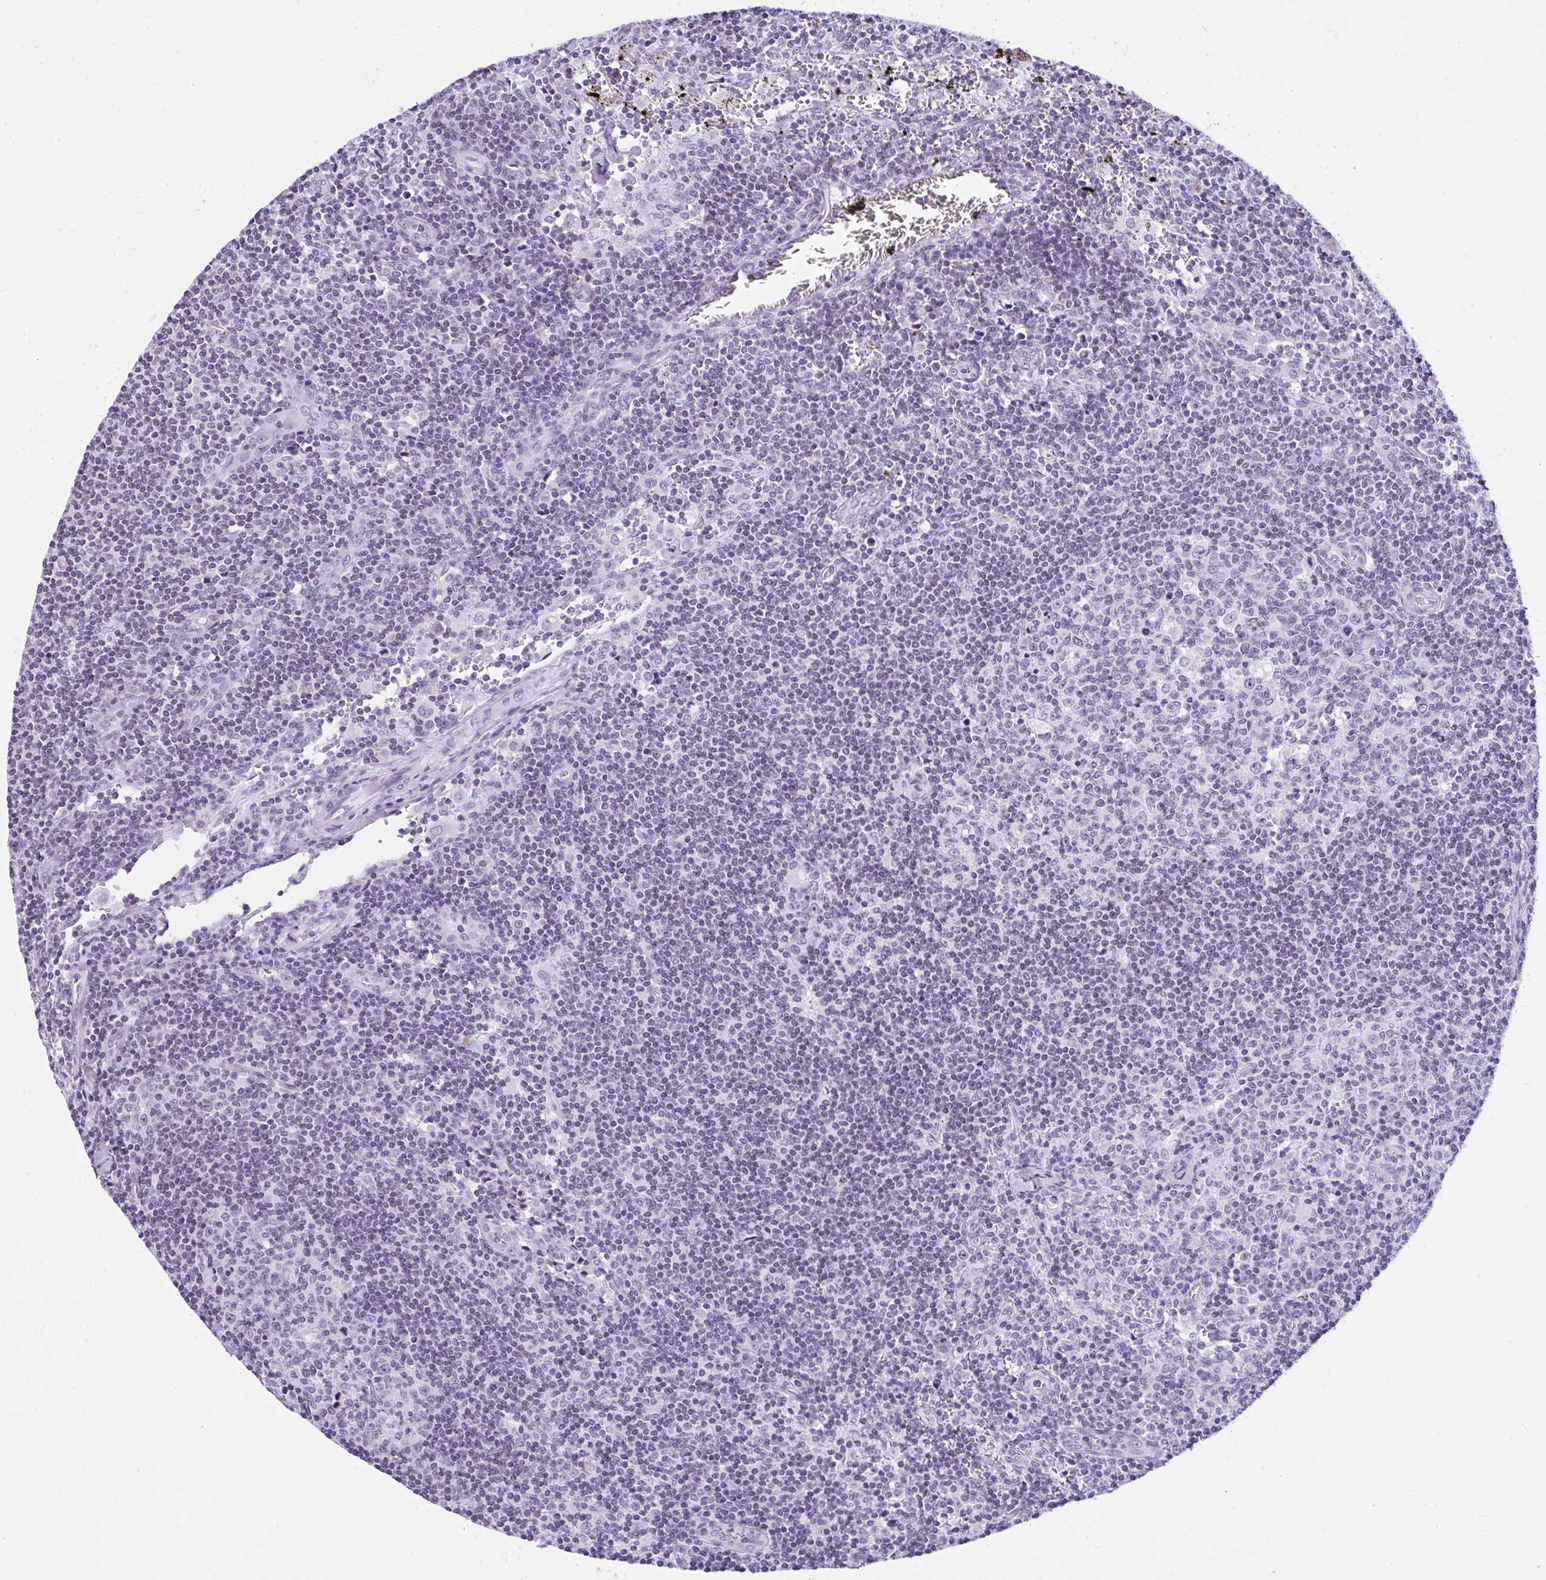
{"staining": {"intensity": "negative", "quantity": "none", "location": "none"}, "tissue": "lymph node", "cell_type": "Germinal center cells", "image_type": "normal", "snomed": [{"axis": "morphology", "description": "Normal tissue, NOS"}, {"axis": "topography", "description": "Lymph node"}], "caption": "IHC histopathology image of benign lymph node: lymph node stained with DAB (3,3'-diaminobenzidine) reveals no significant protein positivity in germinal center cells.", "gene": "KRT27", "patient": {"sex": "female", "age": 45}}